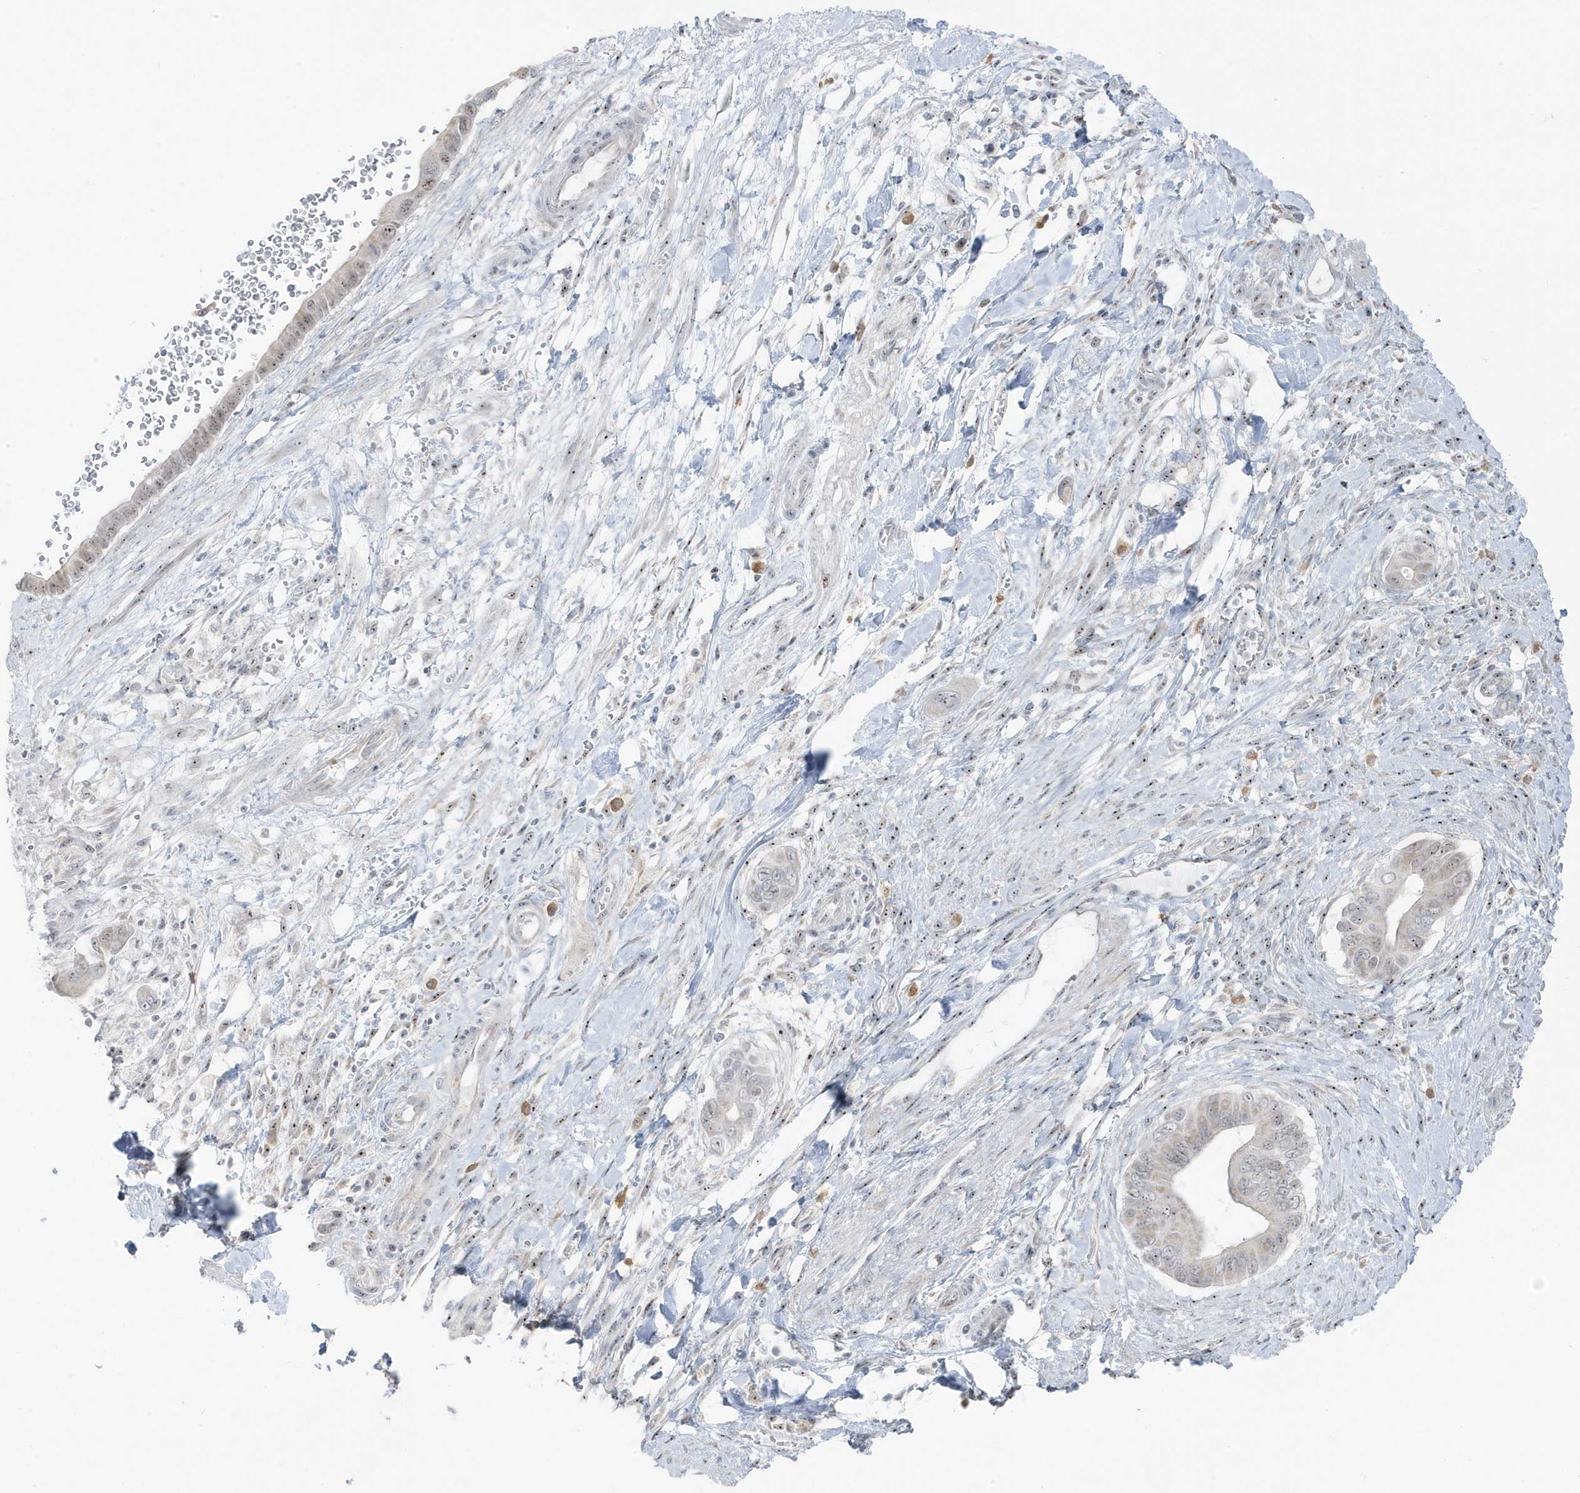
{"staining": {"intensity": "weak", "quantity": "<25%", "location": "nuclear"}, "tissue": "pancreatic cancer", "cell_type": "Tumor cells", "image_type": "cancer", "snomed": [{"axis": "morphology", "description": "Adenocarcinoma, NOS"}, {"axis": "topography", "description": "Pancreas"}], "caption": "Immunohistochemical staining of human adenocarcinoma (pancreatic) shows no significant expression in tumor cells.", "gene": "TSEN15", "patient": {"sex": "male", "age": 68}}